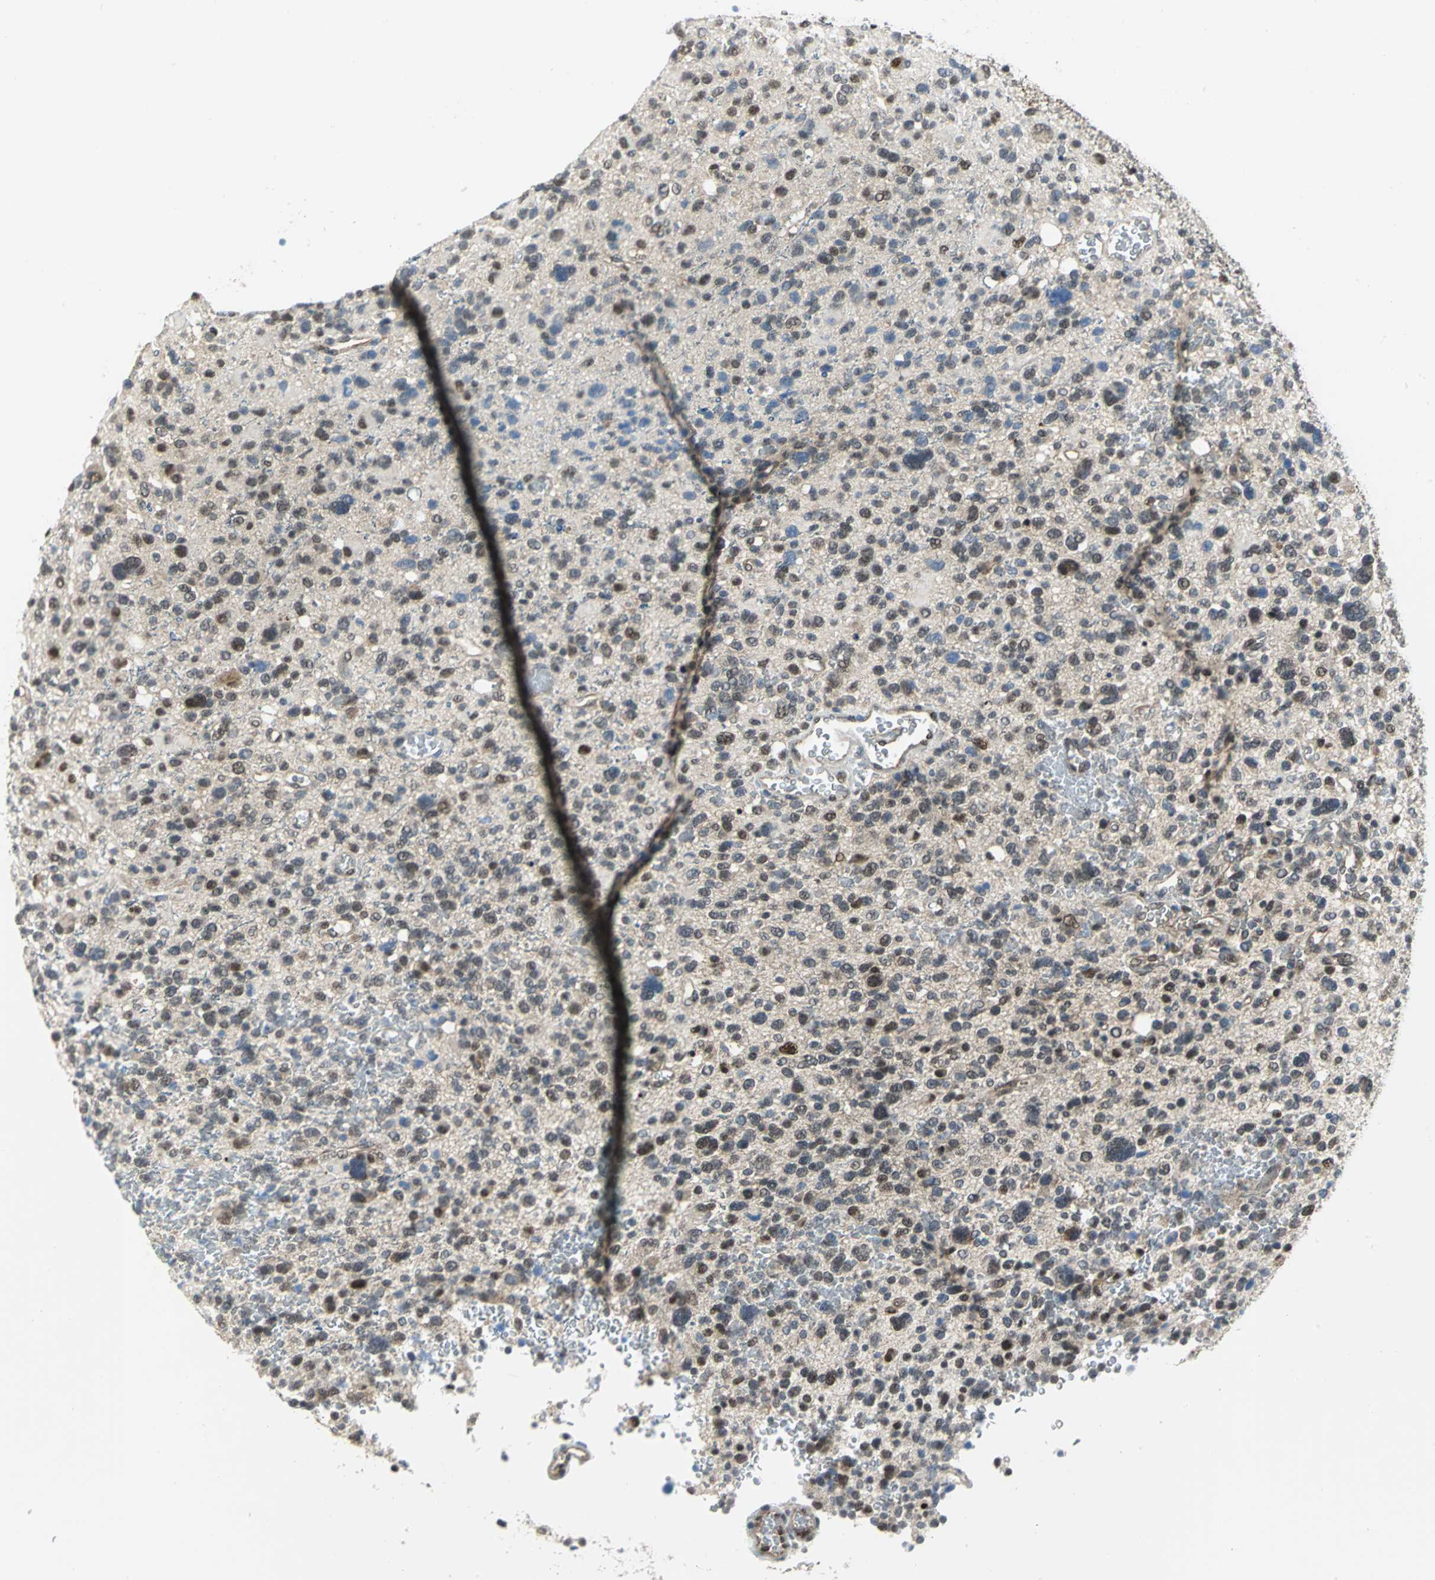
{"staining": {"intensity": "weak", "quantity": "25%-75%", "location": "nuclear"}, "tissue": "glioma", "cell_type": "Tumor cells", "image_type": "cancer", "snomed": [{"axis": "morphology", "description": "Glioma, malignant, High grade"}, {"axis": "topography", "description": "Brain"}], "caption": "IHC (DAB) staining of human glioma reveals weak nuclear protein positivity in about 25%-75% of tumor cells. (brown staining indicates protein expression, while blue staining denotes nuclei).", "gene": "PSMA4", "patient": {"sex": "male", "age": 48}}